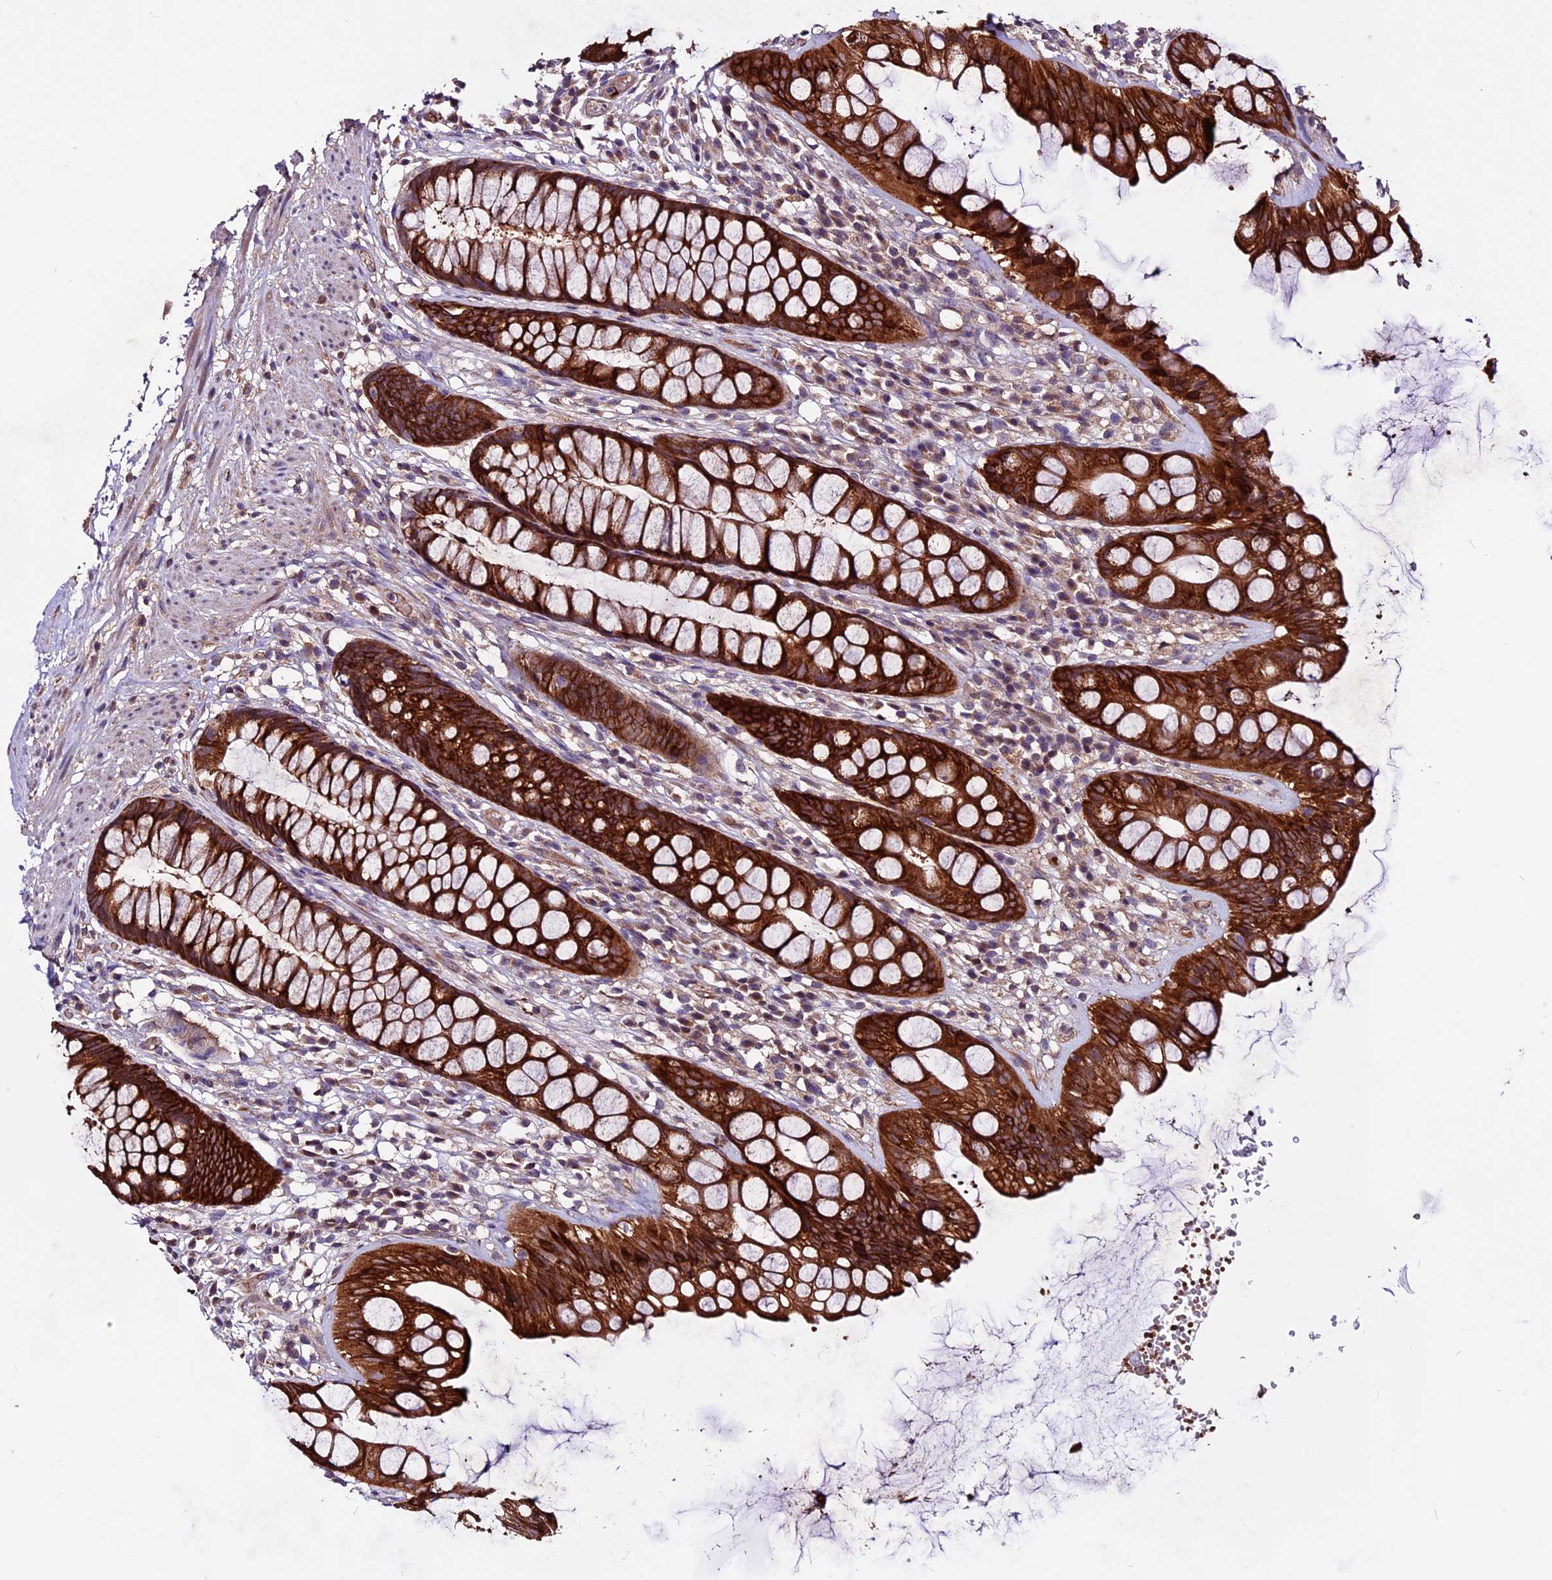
{"staining": {"intensity": "strong", "quantity": ">75%", "location": "cytoplasmic/membranous"}, "tissue": "rectum", "cell_type": "Glandular cells", "image_type": "normal", "snomed": [{"axis": "morphology", "description": "Normal tissue, NOS"}, {"axis": "topography", "description": "Rectum"}], "caption": "A high-resolution histopathology image shows immunohistochemistry (IHC) staining of unremarkable rectum, which exhibits strong cytoplasmic/membranous positivity in approximately >75% of glandular cells.", "gene": "RINL", "patient": {"sex": "male", "age": 74}}